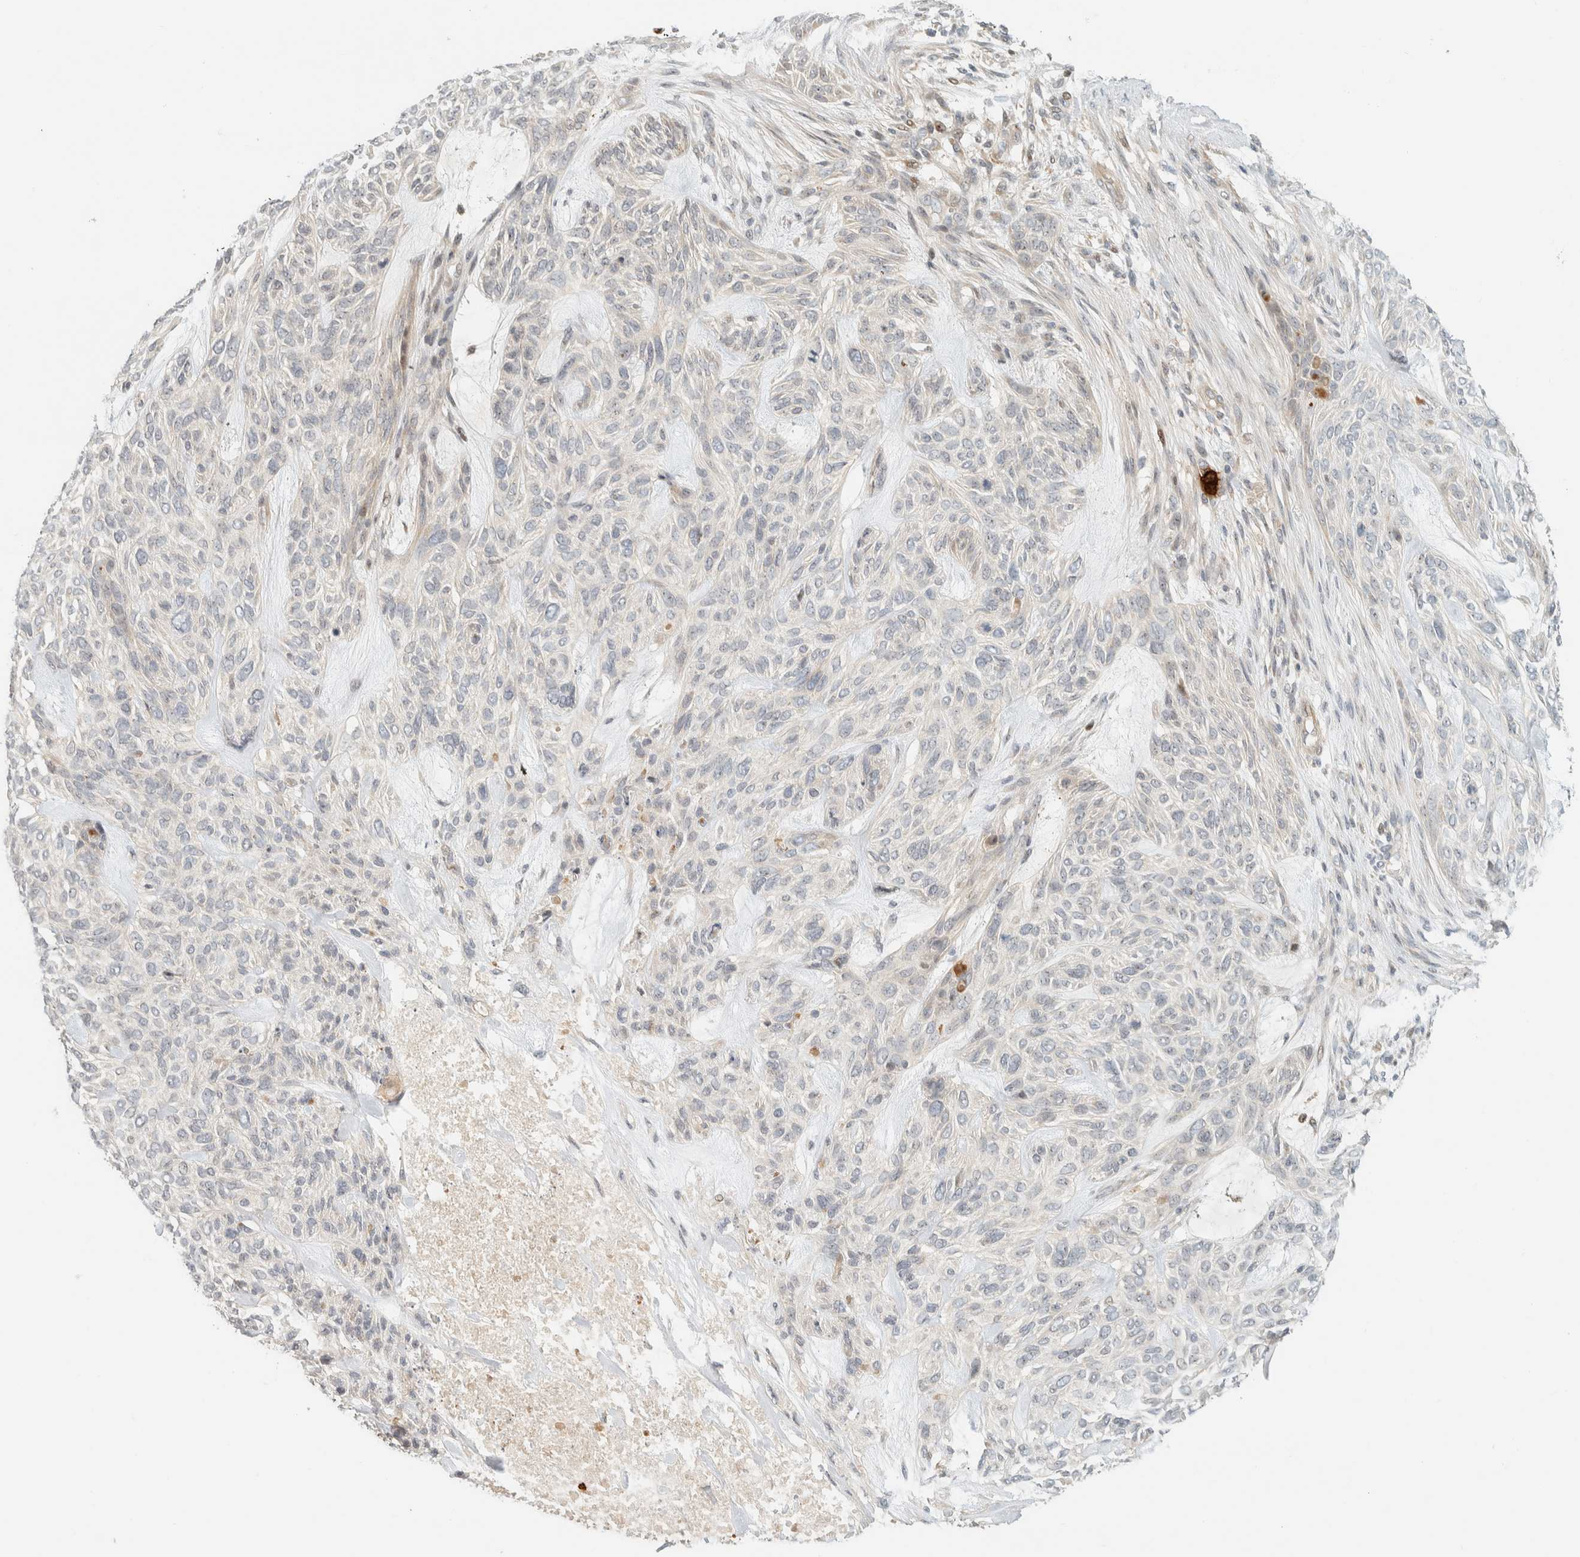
{"staining": {"intensity": "negative", "quantity": "none", "location": "none"}, "tissue": "skin cancer", "cell_type": "Tumor cells", "image_type": "cancer", "snomed": [{"axis": "morphology", "description": "Basal cell carcinoma"}, {"axis": "topography", "description": "Skin"}], "caption": "Protein analysis of skin cancer demonstrates no significant positivity in tumor cells. (Brightfield microscopy of DAB immunohistochemistry at high magnification).", "gene": "CCDC171", "patient": {"sex": "male", "age": 55}}